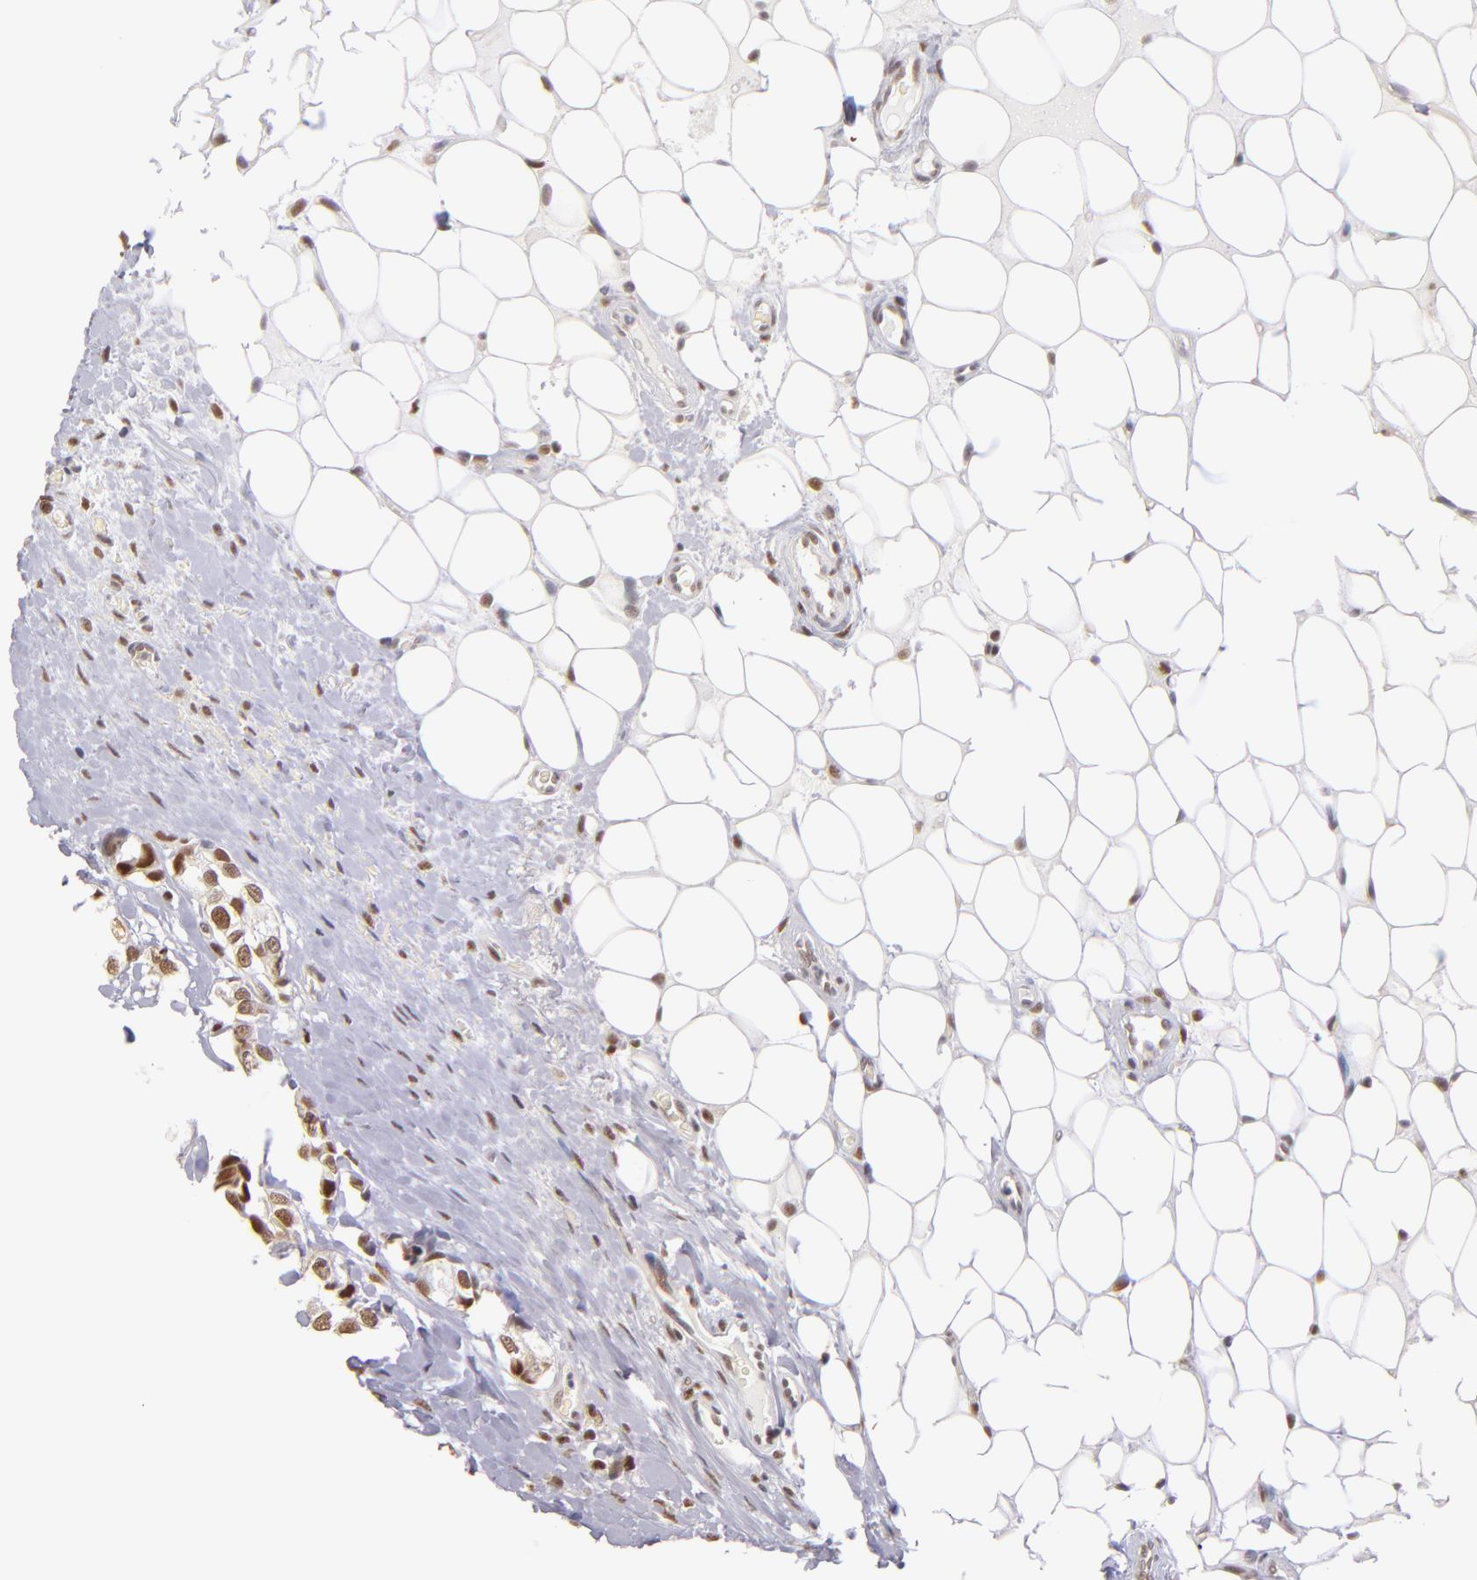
{"staining": {"intensity": "moderate", "quantity": ">75%", "location": "nuclear"}, "tissue": "breast cancer", "cell_type": "Tumor cells", "image_type": "cancer", "snomed": [{"axis": "morphology", "description": "Duct carcinoma"}, {"axis": "topography", "description": "Breast"}], "caption": "An IHC histopathology image of tumor tissue is shown. Protein staining in brown shows moderate nuclear positivity in breast invasive ductal carcinoma within tumor cells.", "gene": "NCOR2", "patient": {"sex": "female", "age": 68}}